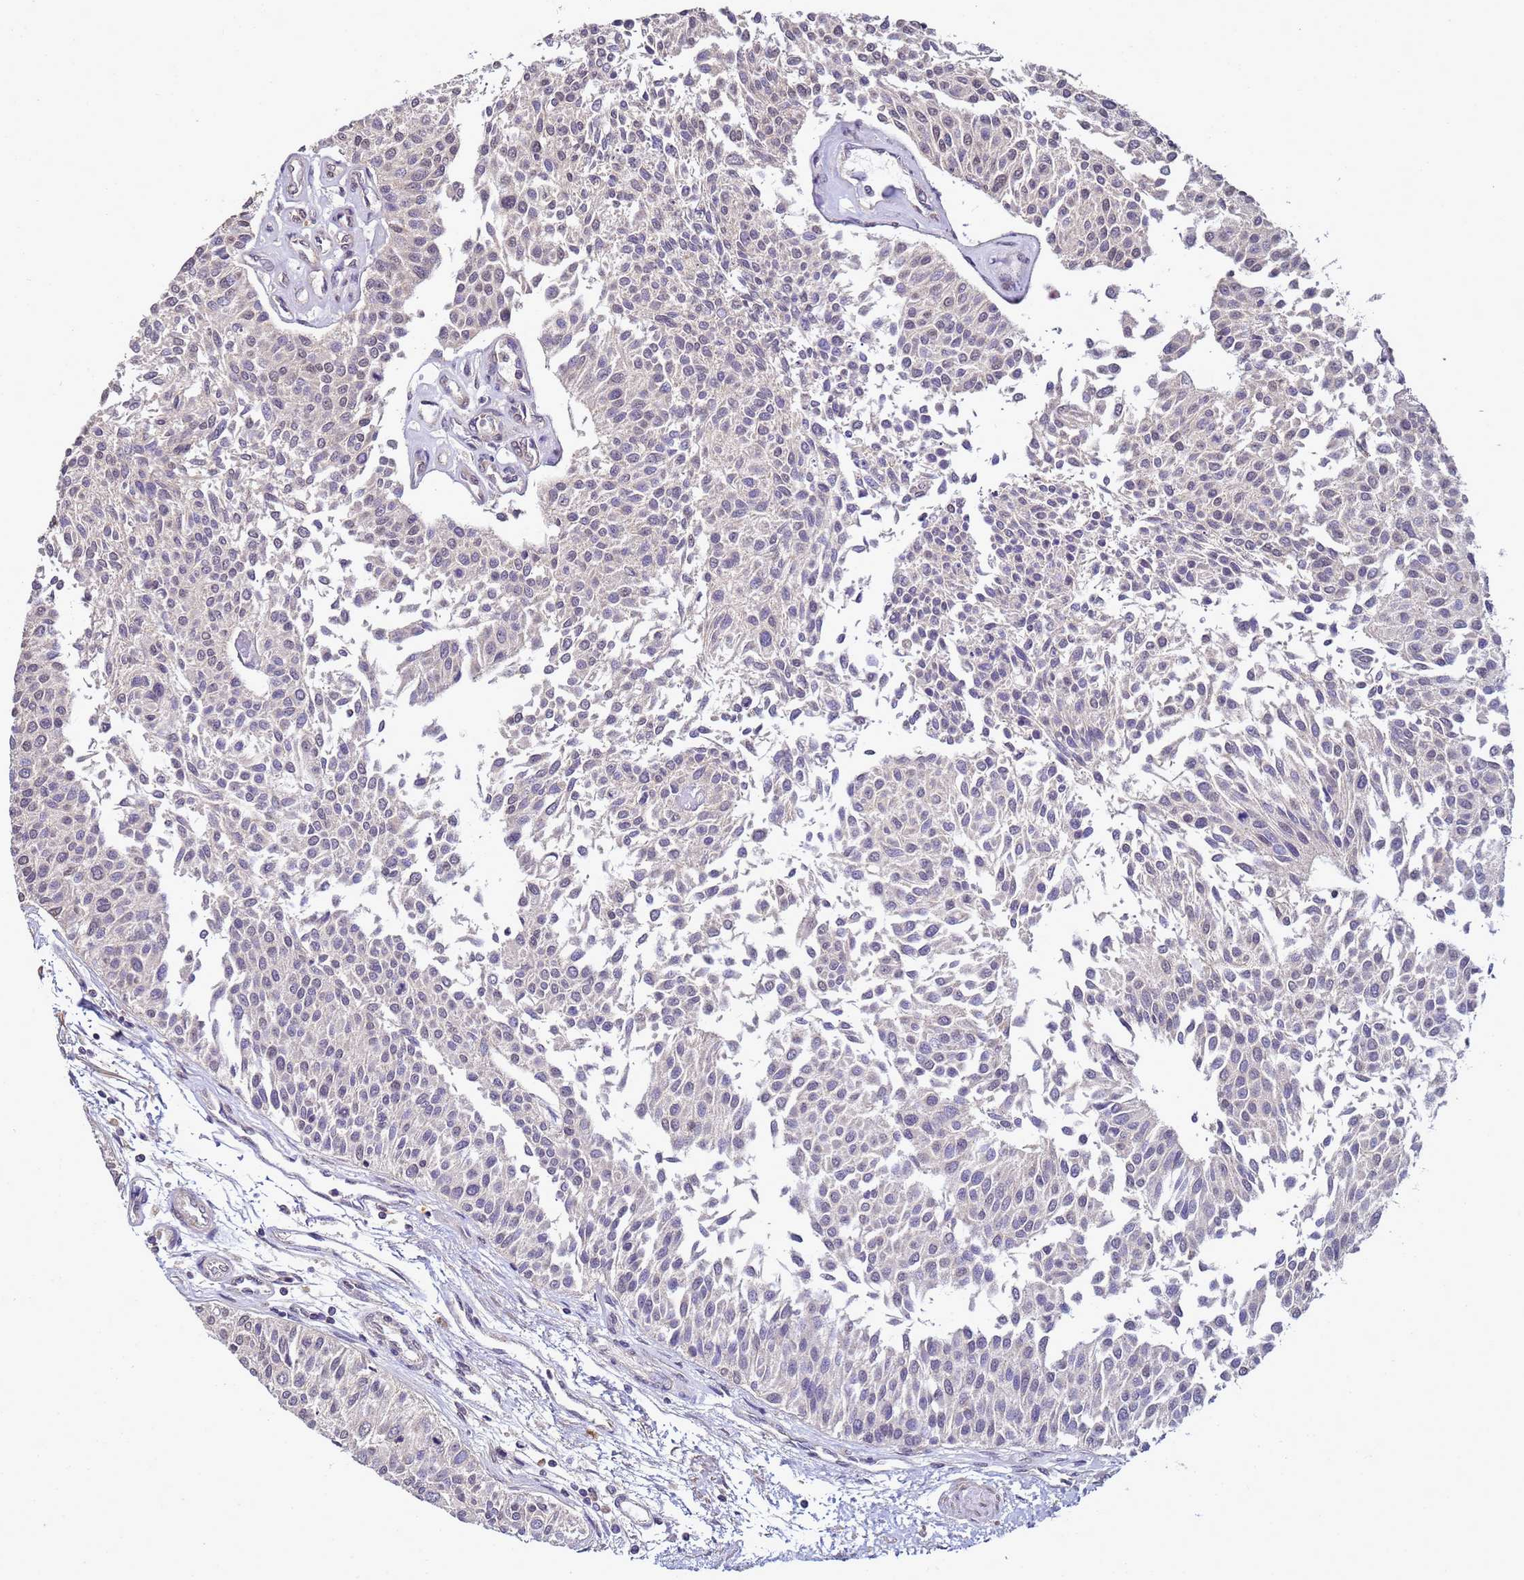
{"staining": {"intensity": "negative", "quantity": "none", "location": "none"}, "tissue": "urothelial cancer", "cell_type": "Tumor cells", "image_type": "cancer", "snomed": [{"axis": "morphology", "description": "Urothelial carcinoma, NOS"}, {"axis": "topography", "description": "Urinary bladder"}], "caption": "Tumor cells show no significant expression in transitional cell carcinoma.", "gene": "ANKRD17", "patient": {"sex": "male", "age": 55}}